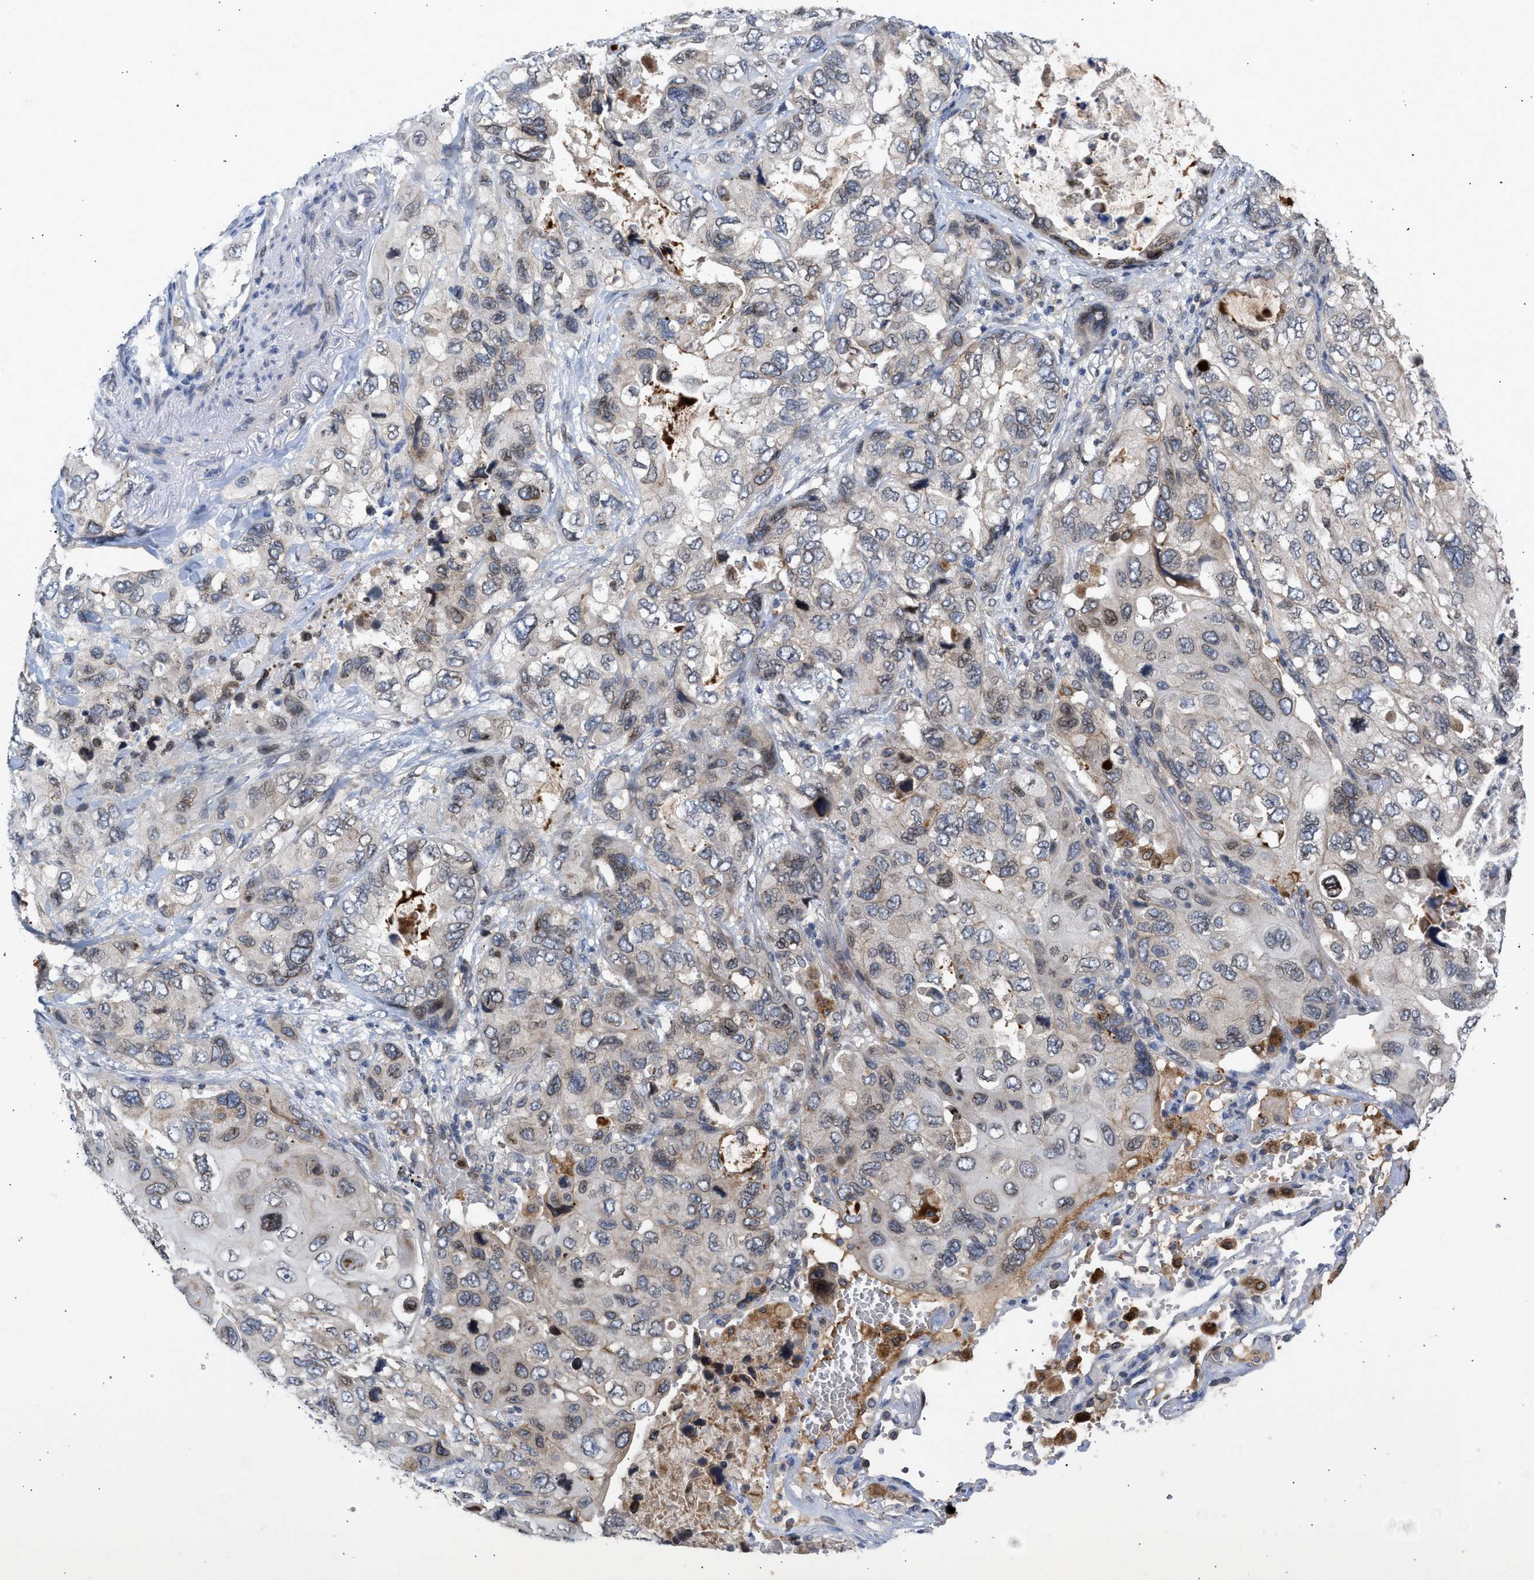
{"staining": {"intensity": "negative", "quantity": "none", "location": "none"}, "tissue": "lung cancer", "cell_type": "Tumor cells", "image_type": "cancer", "snomed": [{"axis": "morphology", "description": "Squamous cell carcinoma, NOS"}, {"axis": "topography", "description": "Lung"}], "caption": "DAB (3,3'-diaminobenzidine) immunohistochemical staining of lung cancer shows no significant staining in tumor cells.", "gene": "NUP62", "patient": {"sex": "female", "age": 73}}